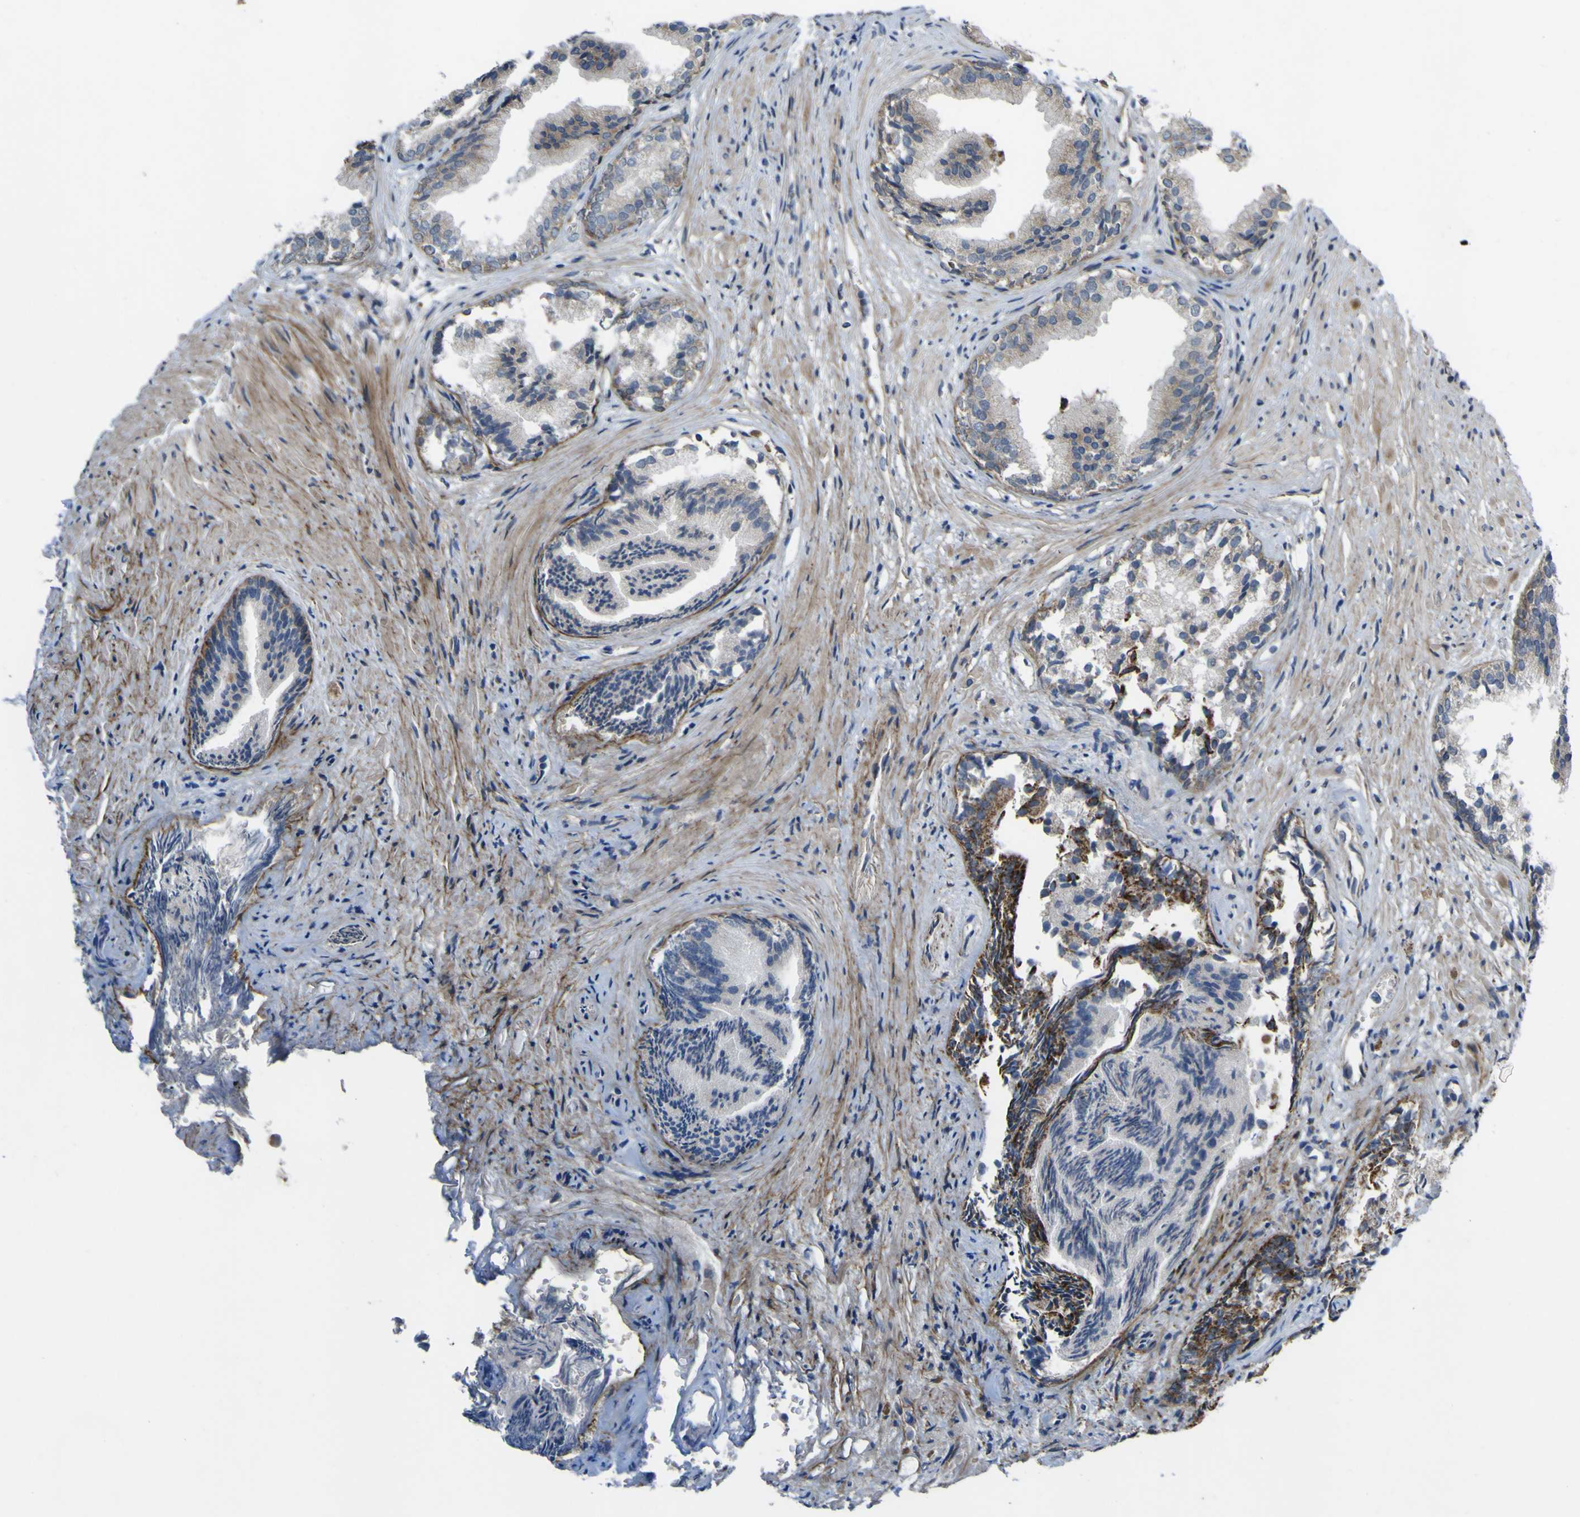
{"staining": {"intensity": "strong", "quantity": "25%-75%", "location": "cytoplasmic/membranous"}, "tissue": "prostate", "cell_type": "Glandular cells", "image_type": "normal", "snomed": [{"axis": "morphology", "description": "Normal tissue, NOS"}, {"axis": "topography", "description": "Prostate"}], "caption": "Immunohistochemistry (IHC) of unremarkable prostate shows high levels of strong cytoplasmic/membranous staining in approximately 25%-75% of glandular cells.", "gene": "GPLD1", "patient": {"sex": "male", "age": 76}}